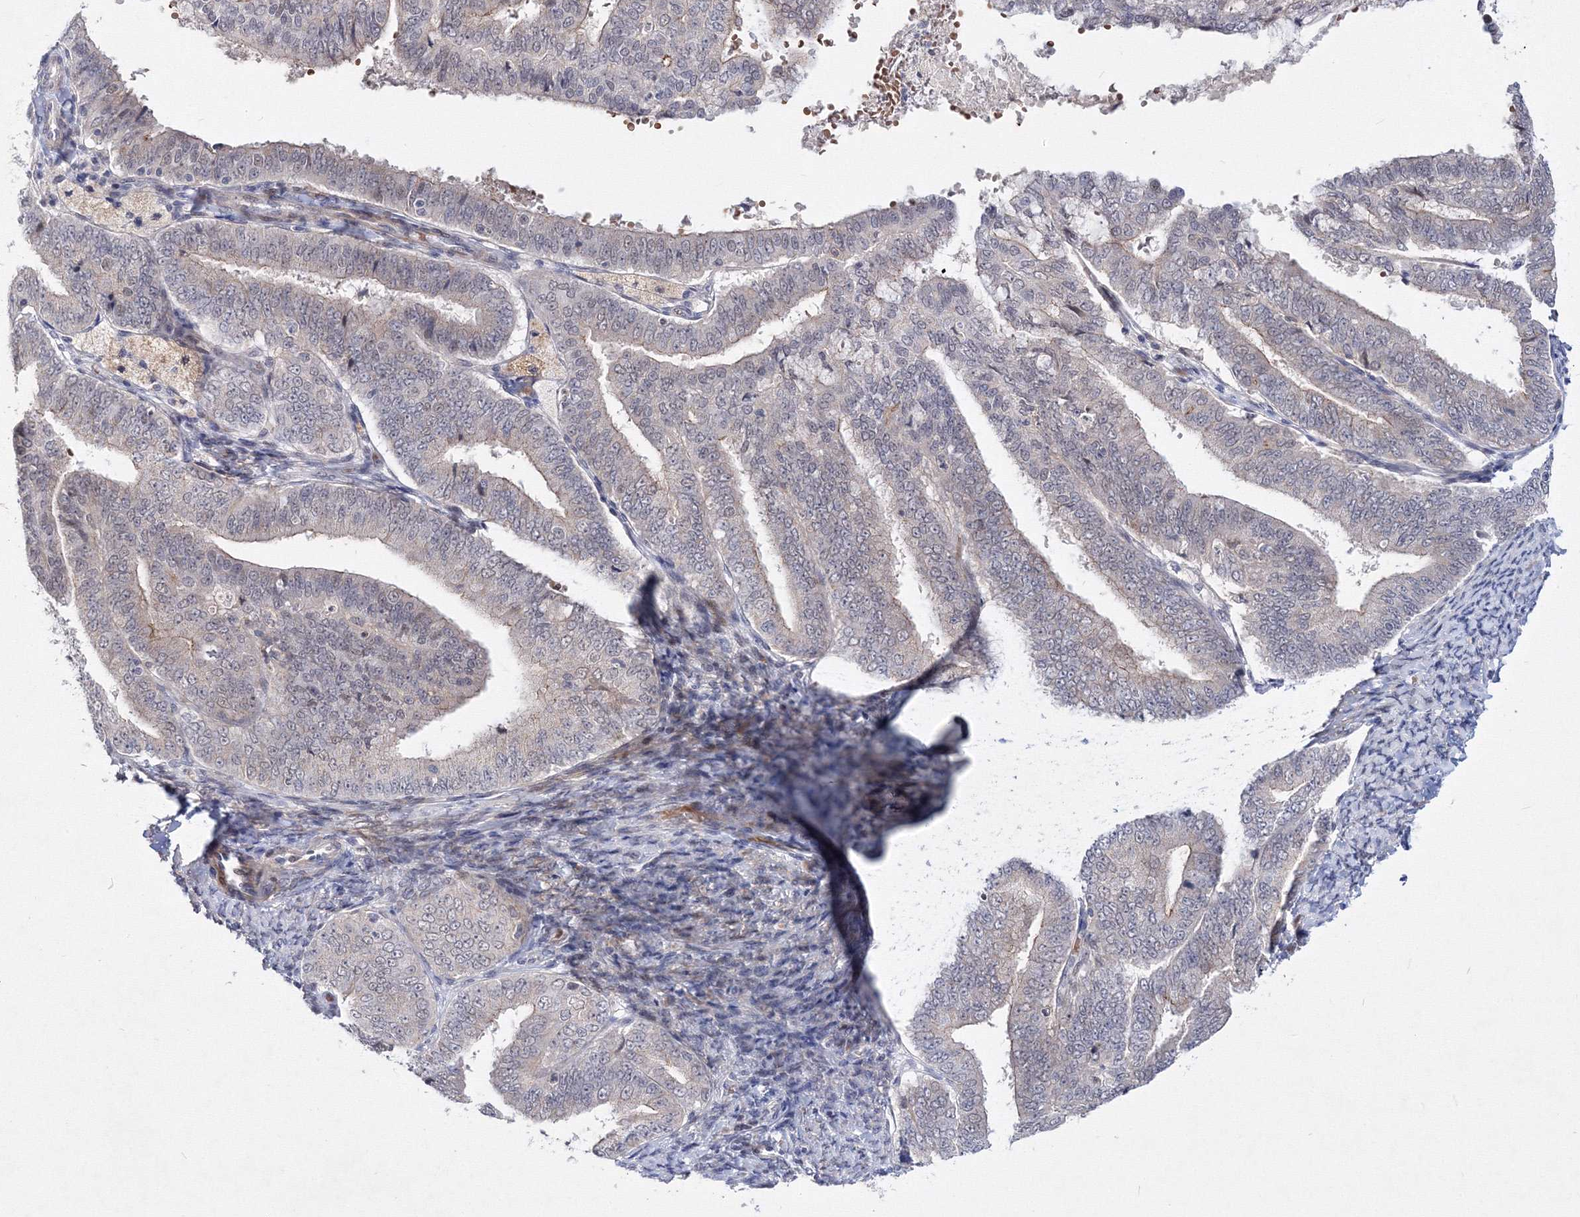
{"staining": {"intensity": "negative", "quantity": "none", "location": "none"}, "tissue": "endometrial cancer", "cell_type": "Tumor cells", "image_type": "cancer", "snomed": [{"axis": "morphology", "description": "Adenocarcinoma, NOS"}, {"axis": "topography", "description": "Endometrium"}], "caption": "Tumor cells show no significant positivity in endometrial adenocarcinoma. (Brightfield microscopy of DAB immunohistochemistry (IHC) at high magnification).", "gene": "C11orf52", "patient": {"sex": "female", "age": 63}}